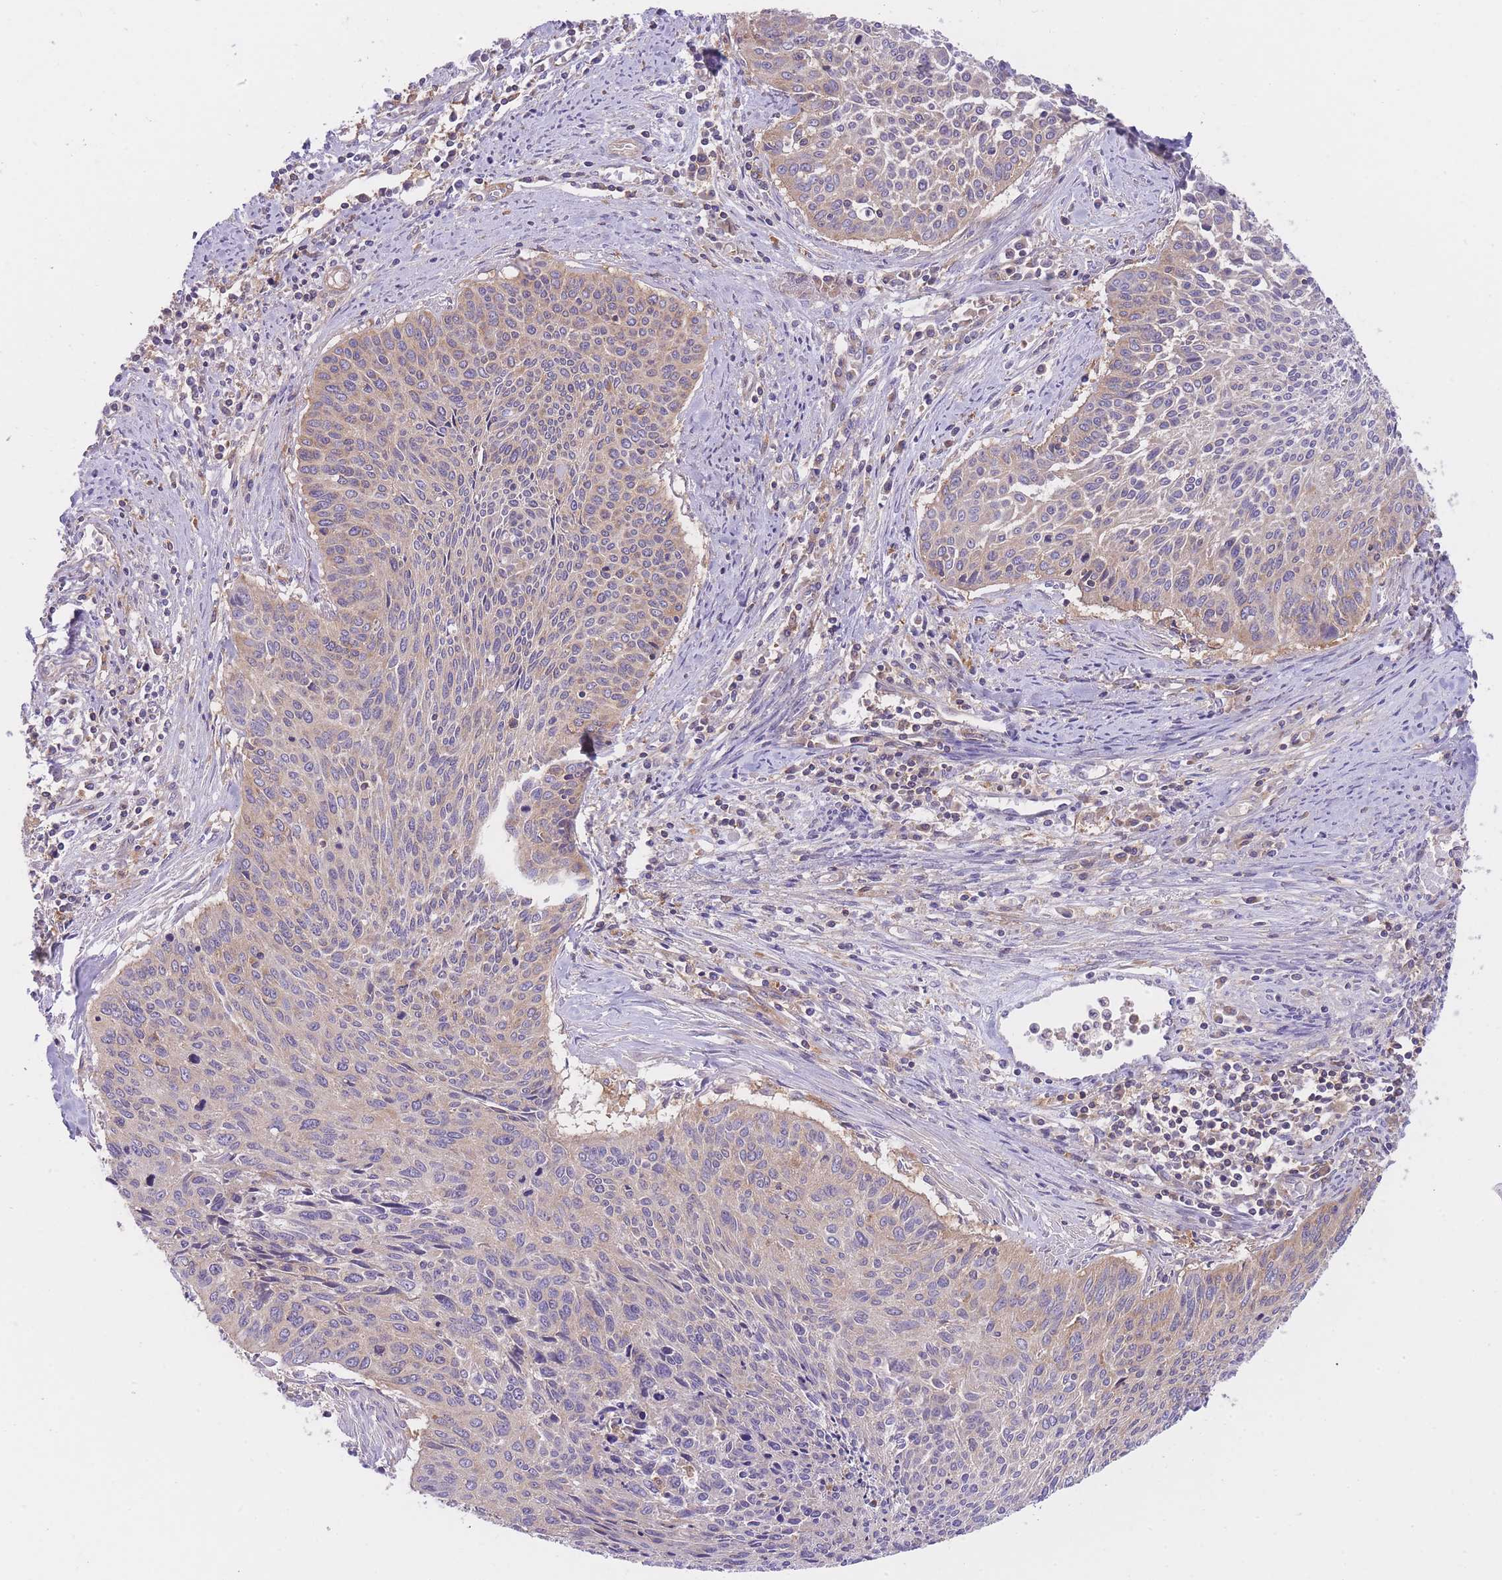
{"staining": {"intensity": "weak", "quantity": "<25%", "location": "cytoplasmic/membranous"}, "tissue": "cervical cancer", "cell_type": "Tumor cells", "image_type": "cancer", "snomed": [{"axis": "morphology", "description": "Squamous cell carcinoma, NOS"}, {"axis": "topography", "description": "Cervix"}], "caption": "Squamous cell carcinoma (cervical) was stained to show a protein in brown. There is no significant staining in tumor cells.", "gene": "PRKAR1A", "patient": {"sex": "female", "age": 55}}